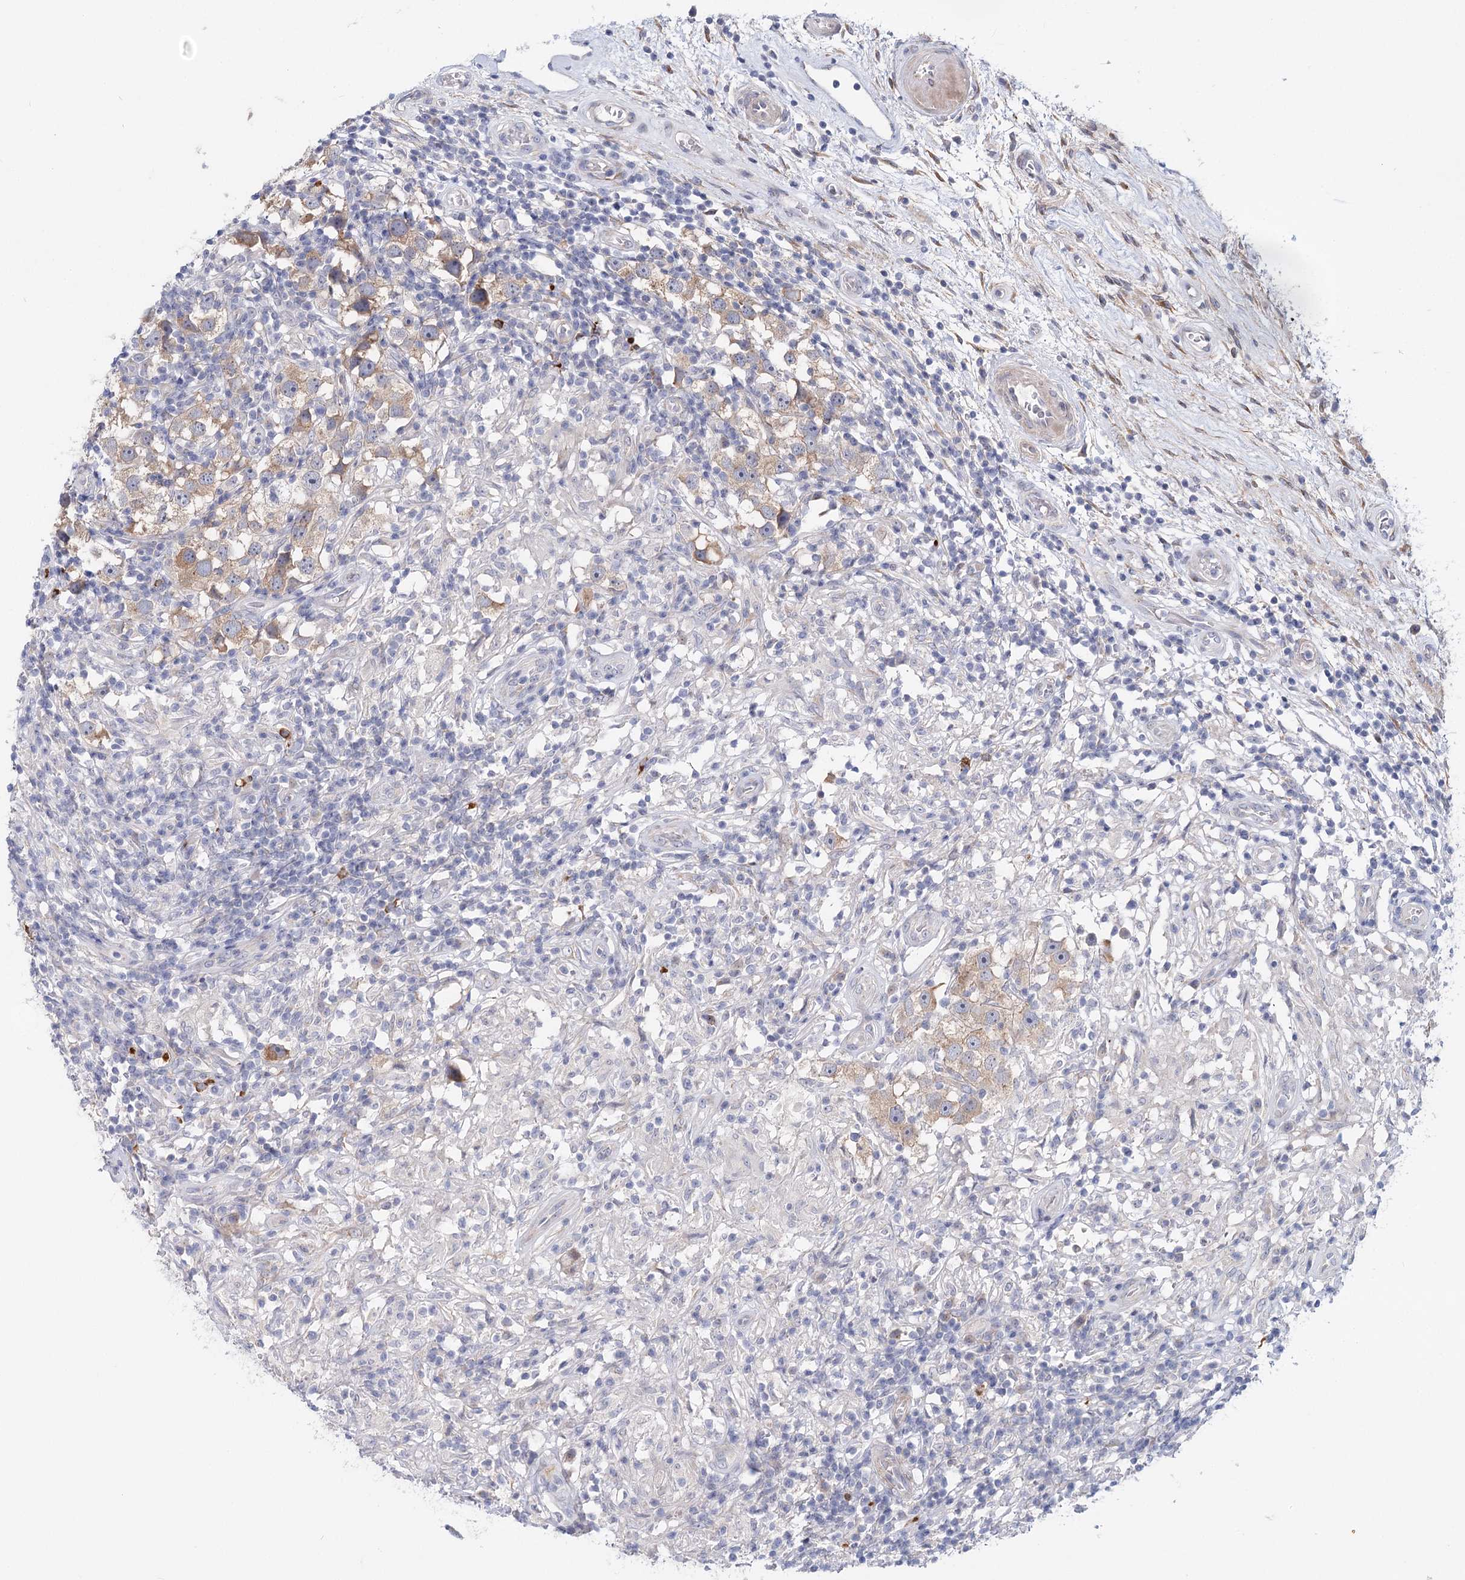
{"staining": {"intensity": "weak", "quantity": "<25%", "location": "cytoplasmic/membranous"}, "tissue": "testis cancer", "cell_type": "Tumor cells", "image_type": "cancer", "snomed": [{"axis": "morphology", "description": "Seminoma, NOS"}, {"axis": "topography", "description": "Testis"}], "caption": "High magnification brightfield microscopy of testis cancer stained with DAB (brown) and counterstained with hematoxylin (blue): tumor cells show no significant positivity.", "gene": "TEX12", "patient": {"sex": "male", "age": 49}}